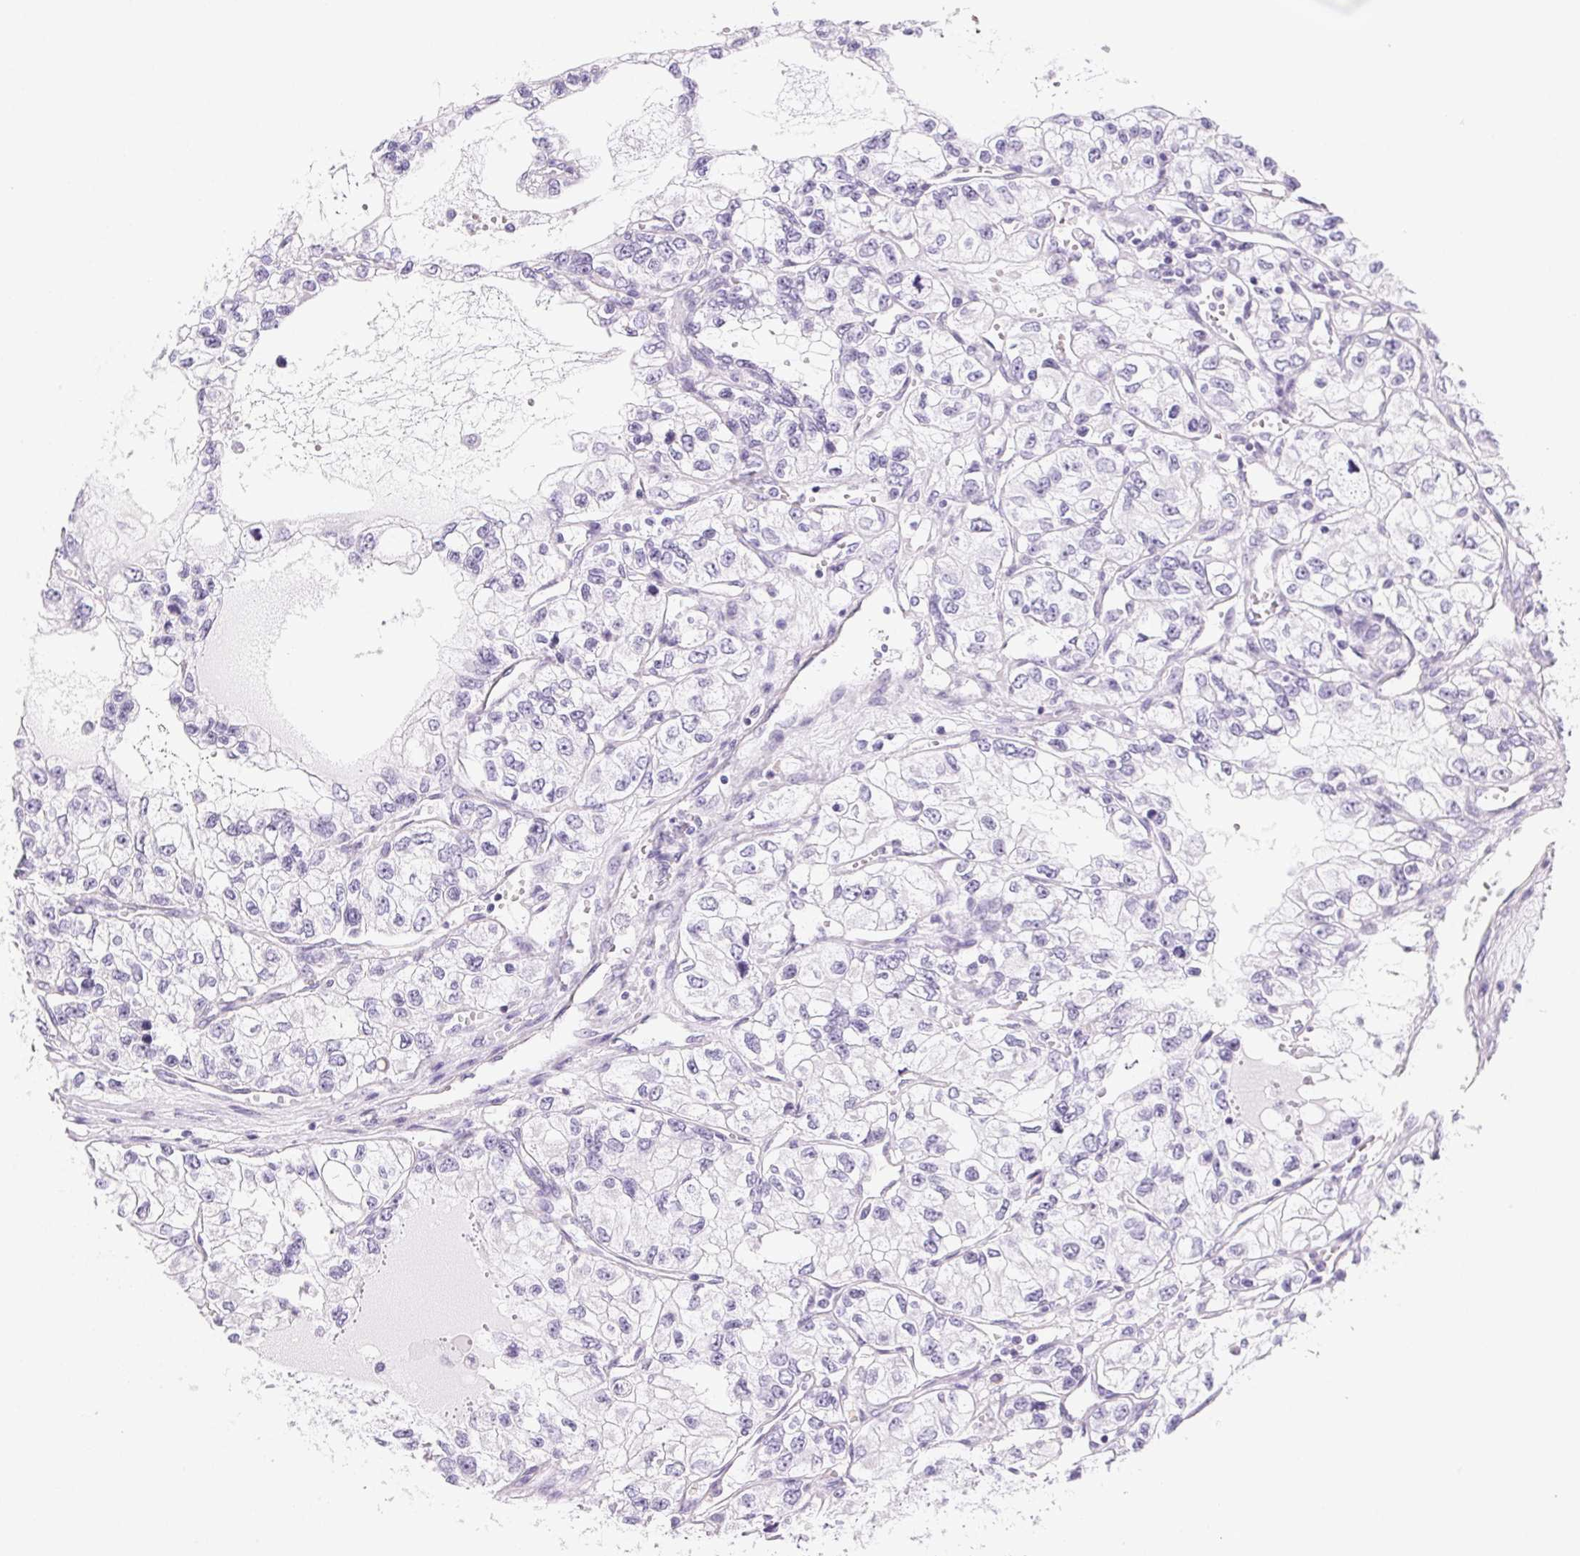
{"staining": {"intensity": "negative", "quantity": "none", "location": "none"}, "tissue": "renal cancer", "cell_type": "Tumor cells", "image_type": "cancer", "snomed": [{"axis": "morphology", "description": "Adenocarcinoma, NOS"}, {"axis": "topography", "description": "Kidney"}], "caption": "High magnification brightfield microscopy of renal cancer stained with DAB (3,3'-diaminobenzidine) (brown) and counterstained with hematoxylin (blue): tumor cells show no significant positivity.", "gene": "PRSS3", "patient": {"sex": "female", "age": 59}}